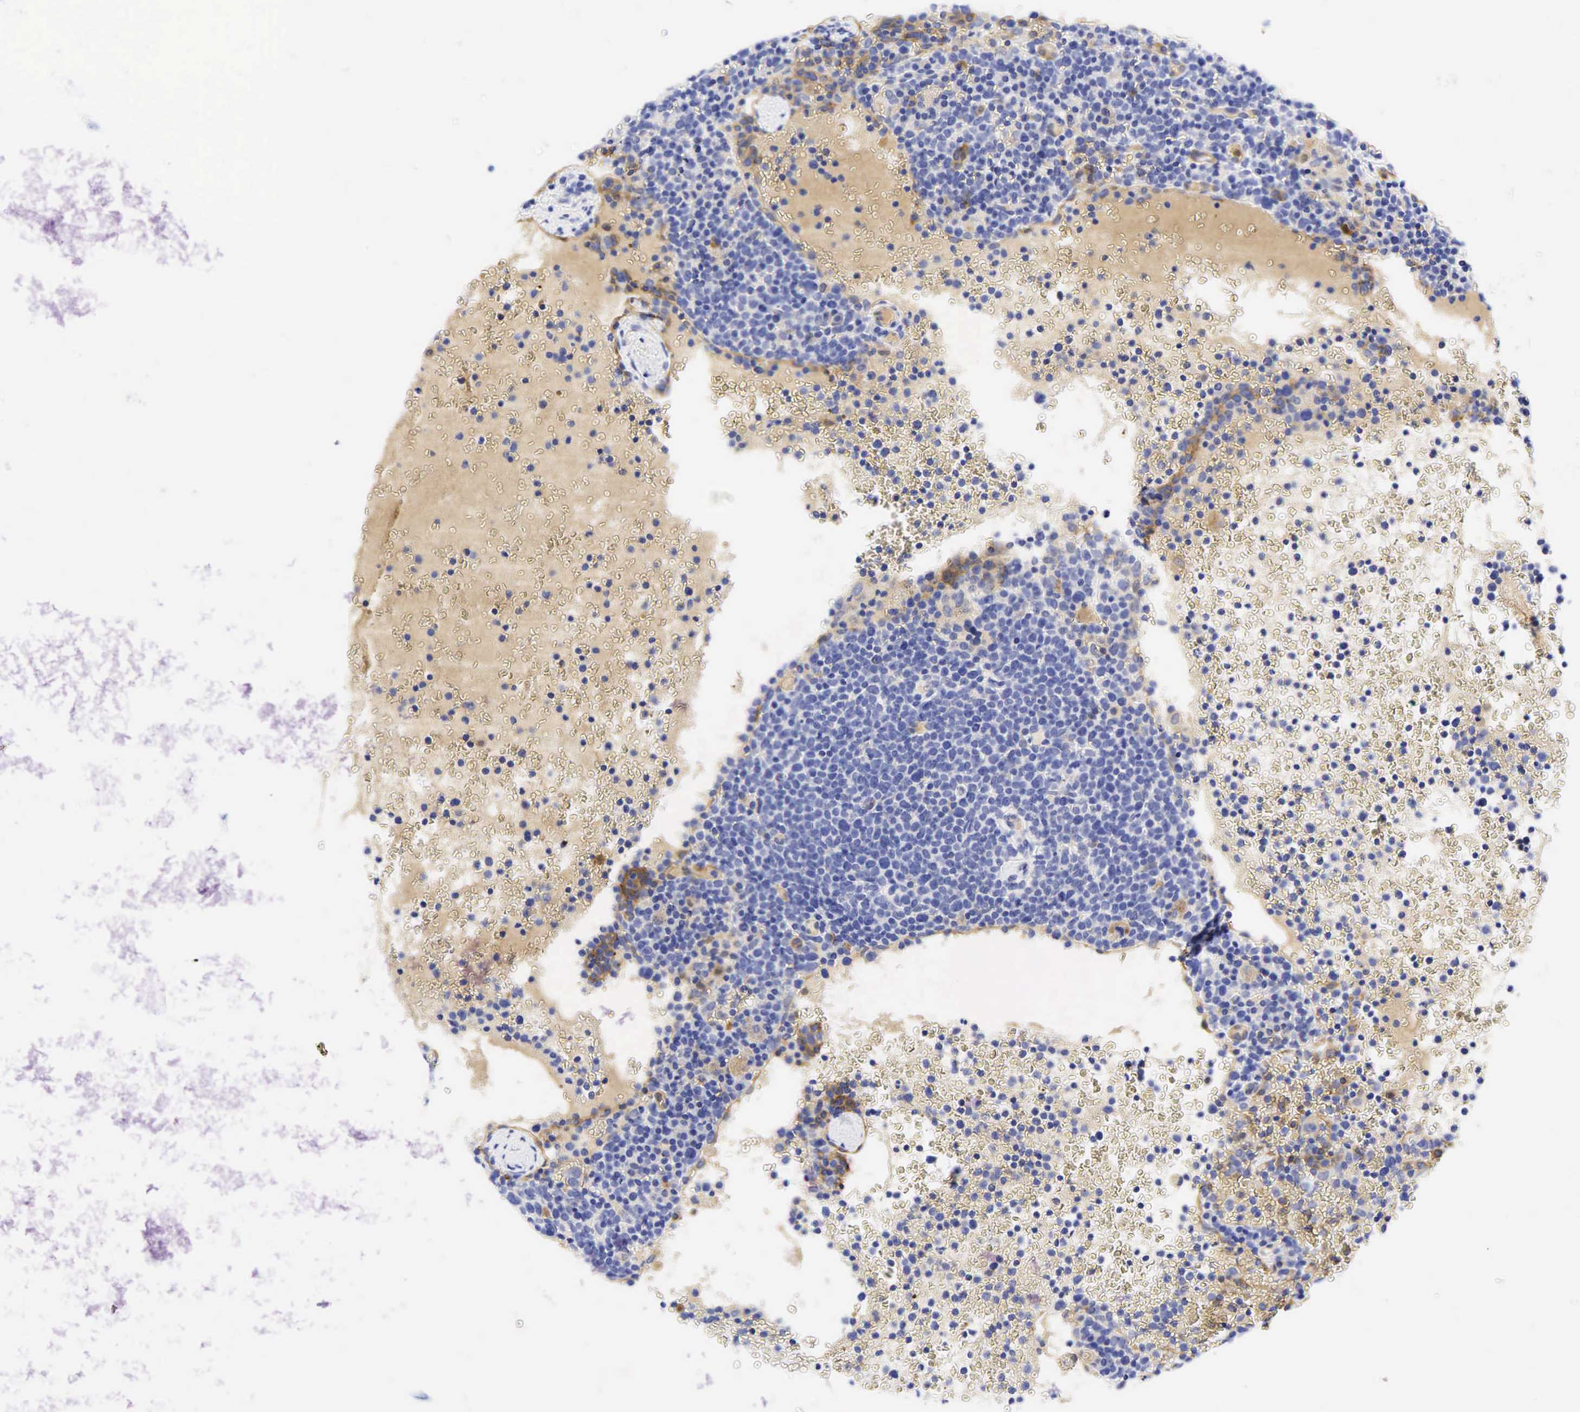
{"staining": {"intensity": "negative", "quantity": "none", "location": "none"}, "tissue": "lymphoma", "cell_type": "Tumor cells", "image_type": "cancer", "snomed": [{"axis": "morphology", "description": "Malignant lymphoma, non-Hodgkin's type, High grade"}, {"axis": "topography", "description": "Lymph node"}], "caption": "IHC photomicrograph of high-grade malignant lymphoma, non-Hodgkin's type stained for a protein (brown), which exhibits no positivity in tumor cells.", "gene": "TNFRSF8", "patient": {"sex": "female", "age": 76}}